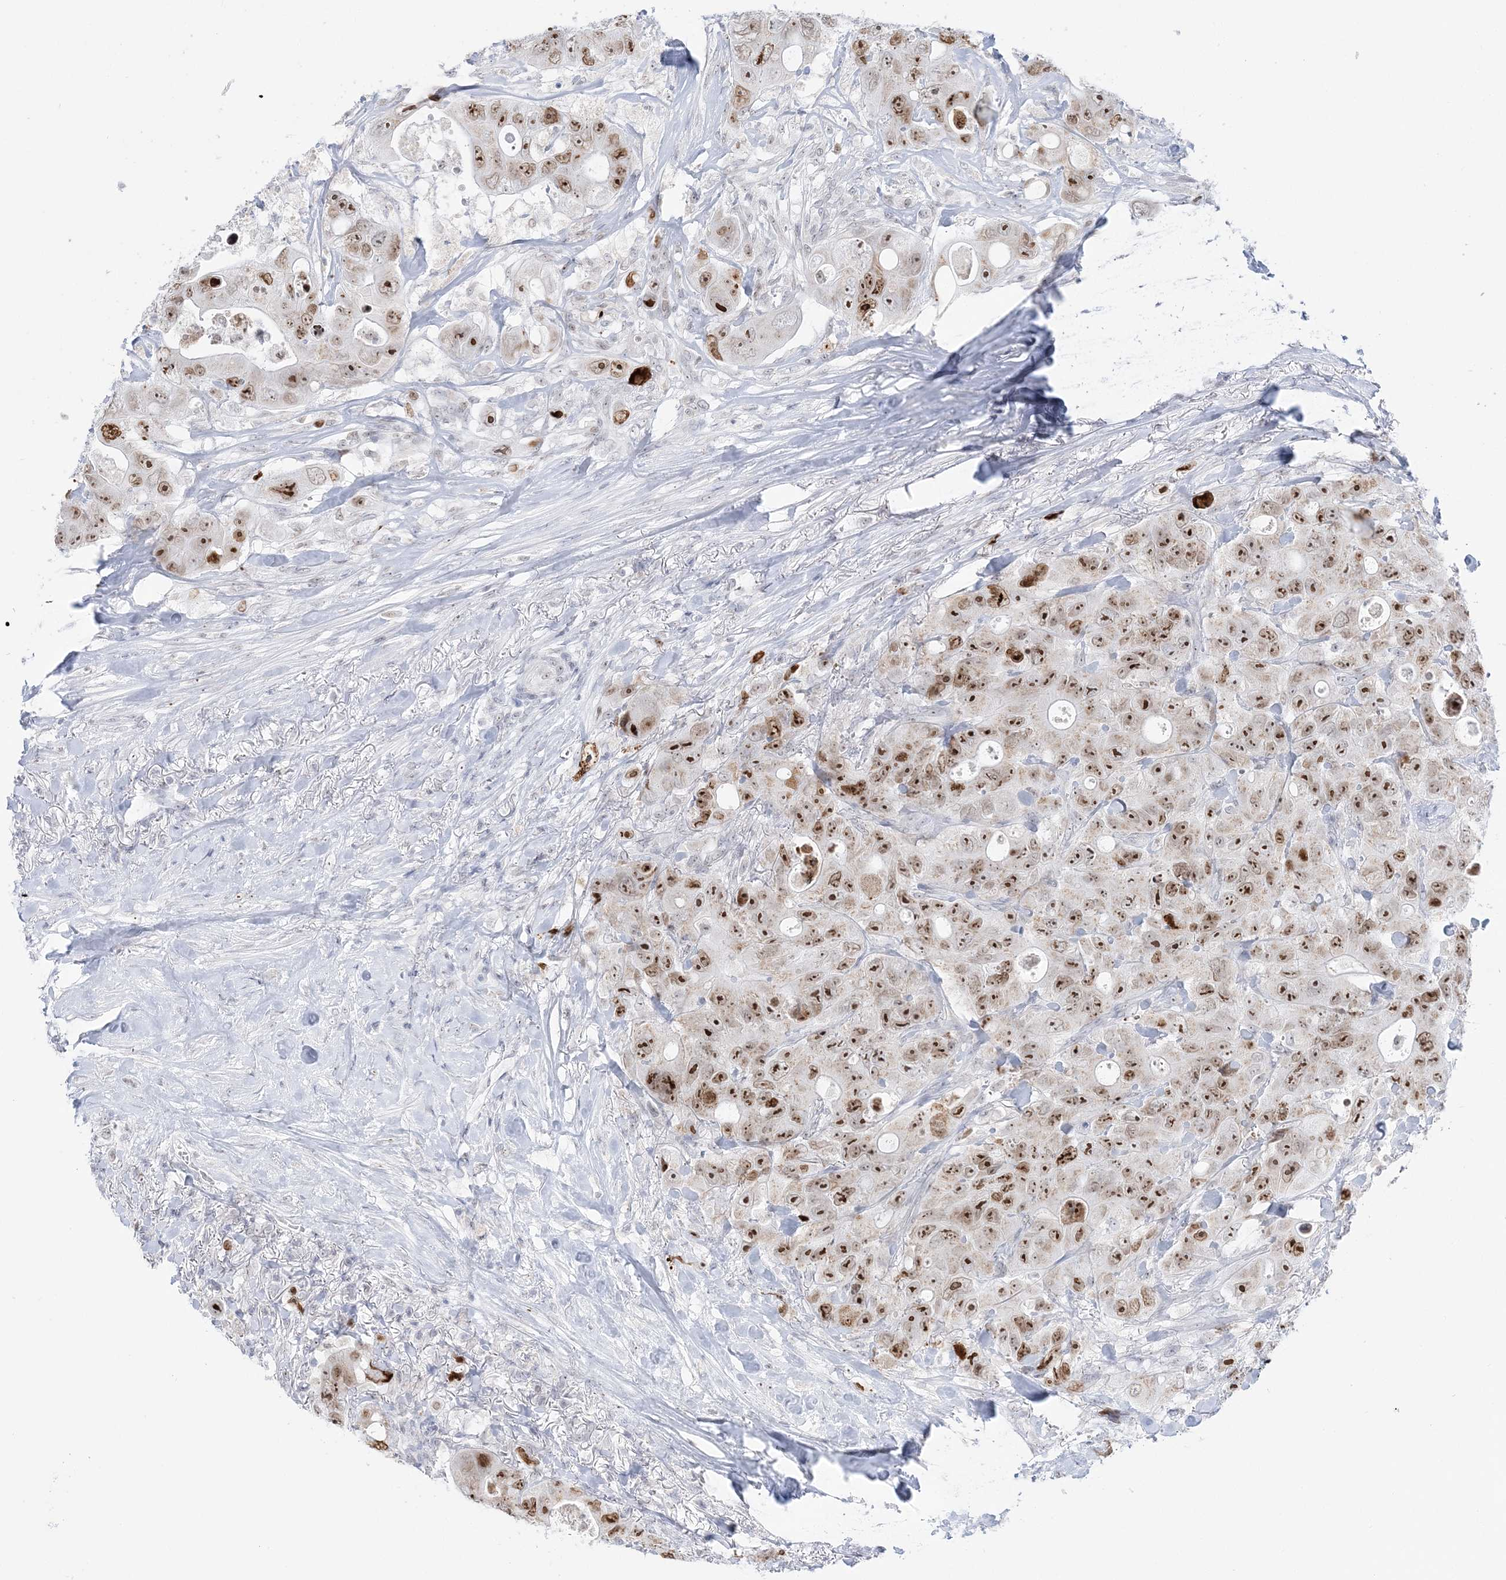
{"staining": {"intensity": "strong", "quantity": ">75%", "location": "nuclear"}, "tissue": "colorectal cancer", "cell_type": "Tumor cells", "image_type": "cancer", "snomed": [{"axis": "morphology", "description": "Adenocarcinoma, NOS"}, {"axis": "topography", "description": "Colon"}], "caption": "Colorectal adenocarcinoma was stained to show a protein in brown. There is high levels of strong nuclear staining in approximately >75% of tumor cells. The staining was performed using DAB, with brown indicating positive protein expression. Nuclei are stained blue with hematoxylin.", "gene": "DDX21", "patient": {"sex": "female", "age": 46}}